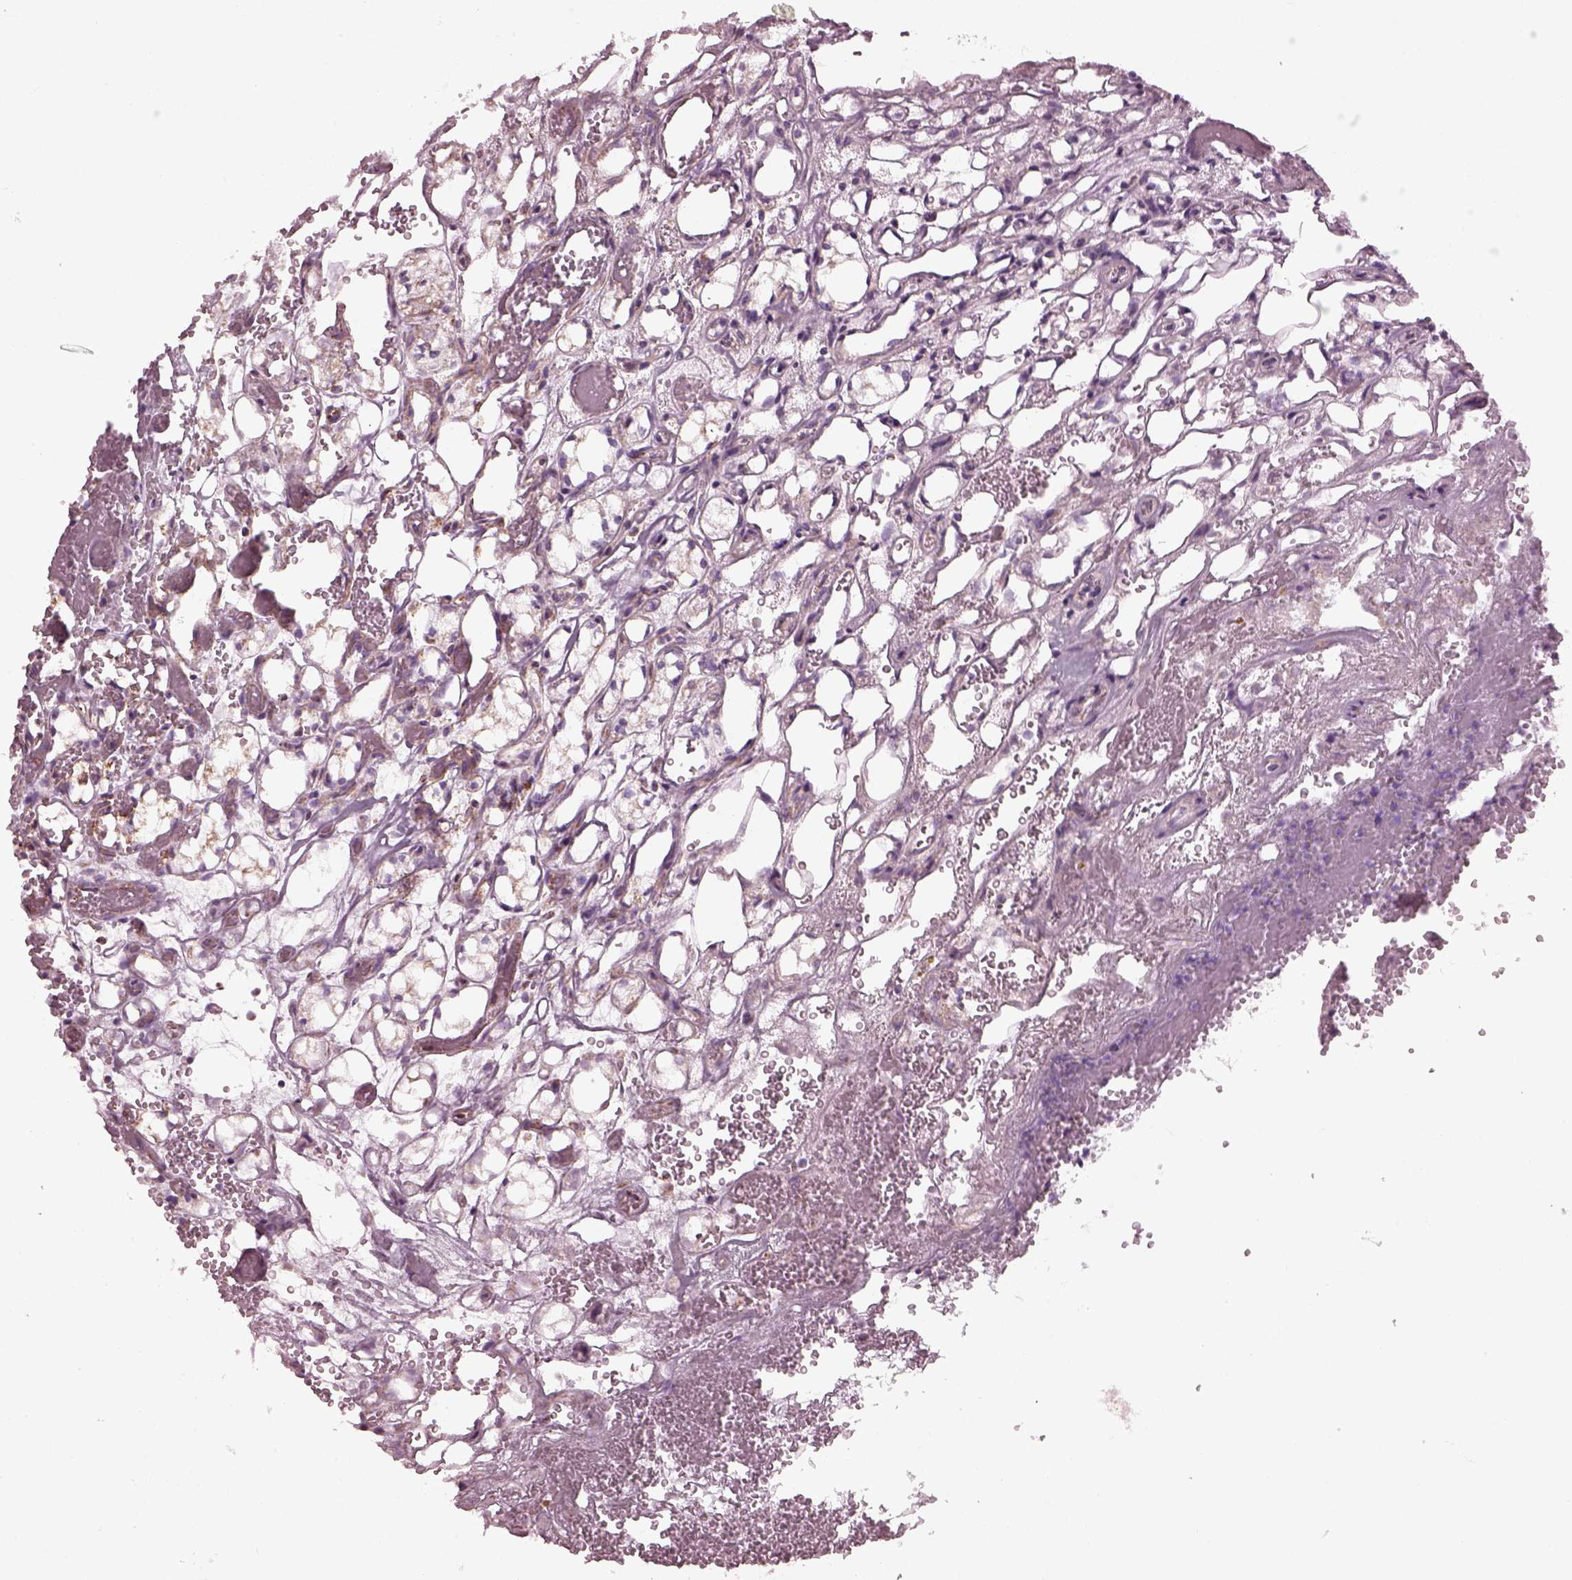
{"staining": {"intensity": "negative", "quantity": "none", "location": "none"}, "tissue": "renal cancer", "cell_type": "Tumor cells", "image_type": "cancer", "snomed": [{"axis": "morphology", "description": "Adenocarcinoma, NOS"}, {"axis": "topography", "description": "Kidney"}], "caption": "A high-resolution photomicrograph shows IHC staining of renal cancer (adenocarcinoma), which reveals no significant positivity in tumor cells.", "gene": "ATP5MF", "patient": {"sex": "female", "age": 69}}